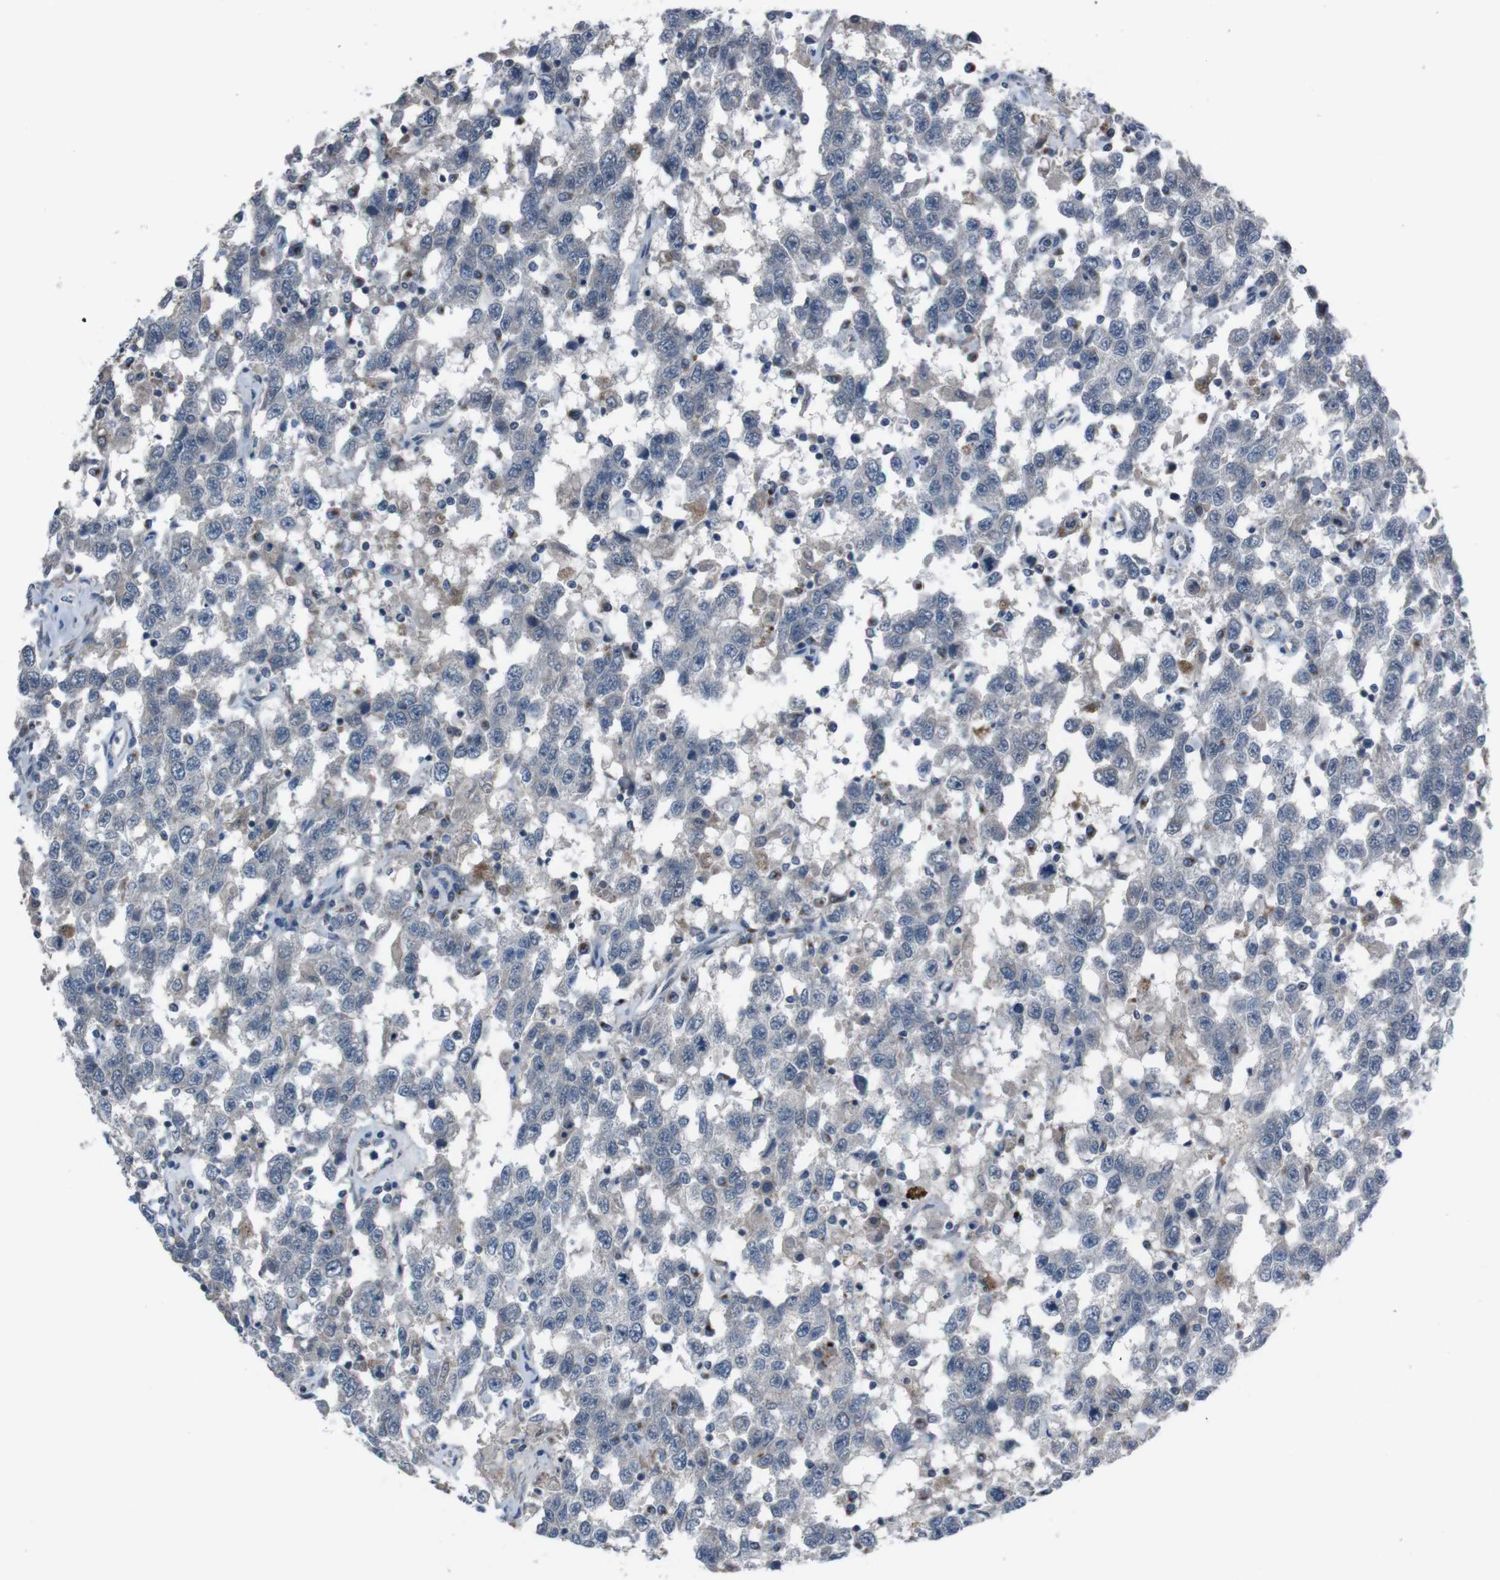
{"staining": {"intensity": "negative", "quantity": "none", "location": "none"}, "tissue": "testis cancer", "cell_type": "Tumor cells", "image_type": "cancer", "snomed": [{"axis": "morphology", "description": "Seminoma, NOS"}, {"axis": "topography", "description": "Testis"}], "caption": "This is a photomicrograph of IHC staining of testis cancer (seminoma), which shows no expression in tumor cells.", "gene": "EFNA5", "patient": {"sex": "male", "age": 41}}